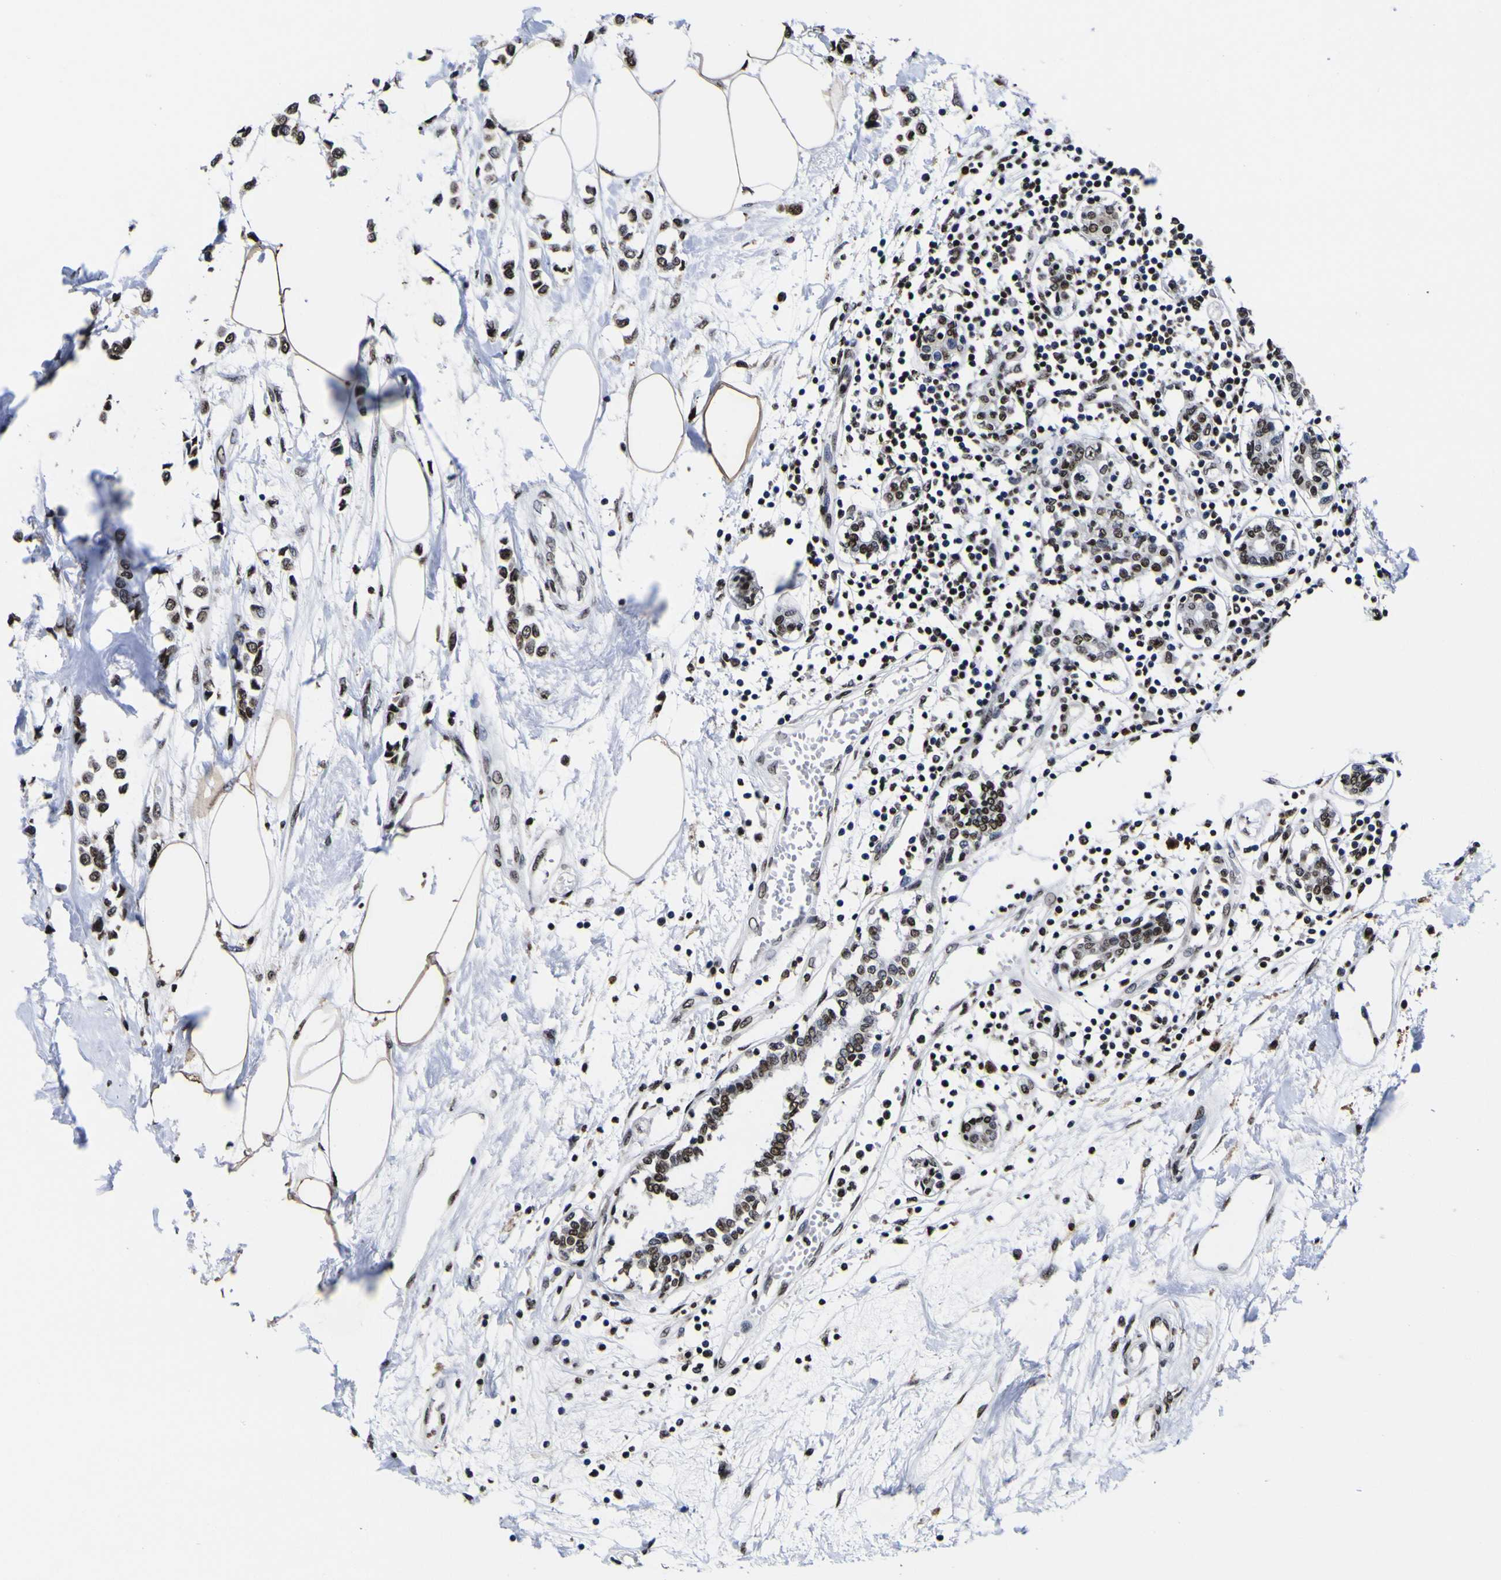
{"staining": {"intensity": "strong", "quantity": ">75%", "location": "nuclear"}, "tissue": "breast cancer", "cell_type": "Tumor cells", "image_type": "cancer", "snomed": [{"axis": "morphology", "description": "Lobular carcinoma"}, {"axis": "topography", "description": "Breast"}], "caption": "The histopathology image shows a brown stain indicating the presence of a protein in the nuclear of tumor cells in breast cancer (lobular carcinoma).", "gene": "PIAS1", "patient": {"sex": "female", "age": 51}}